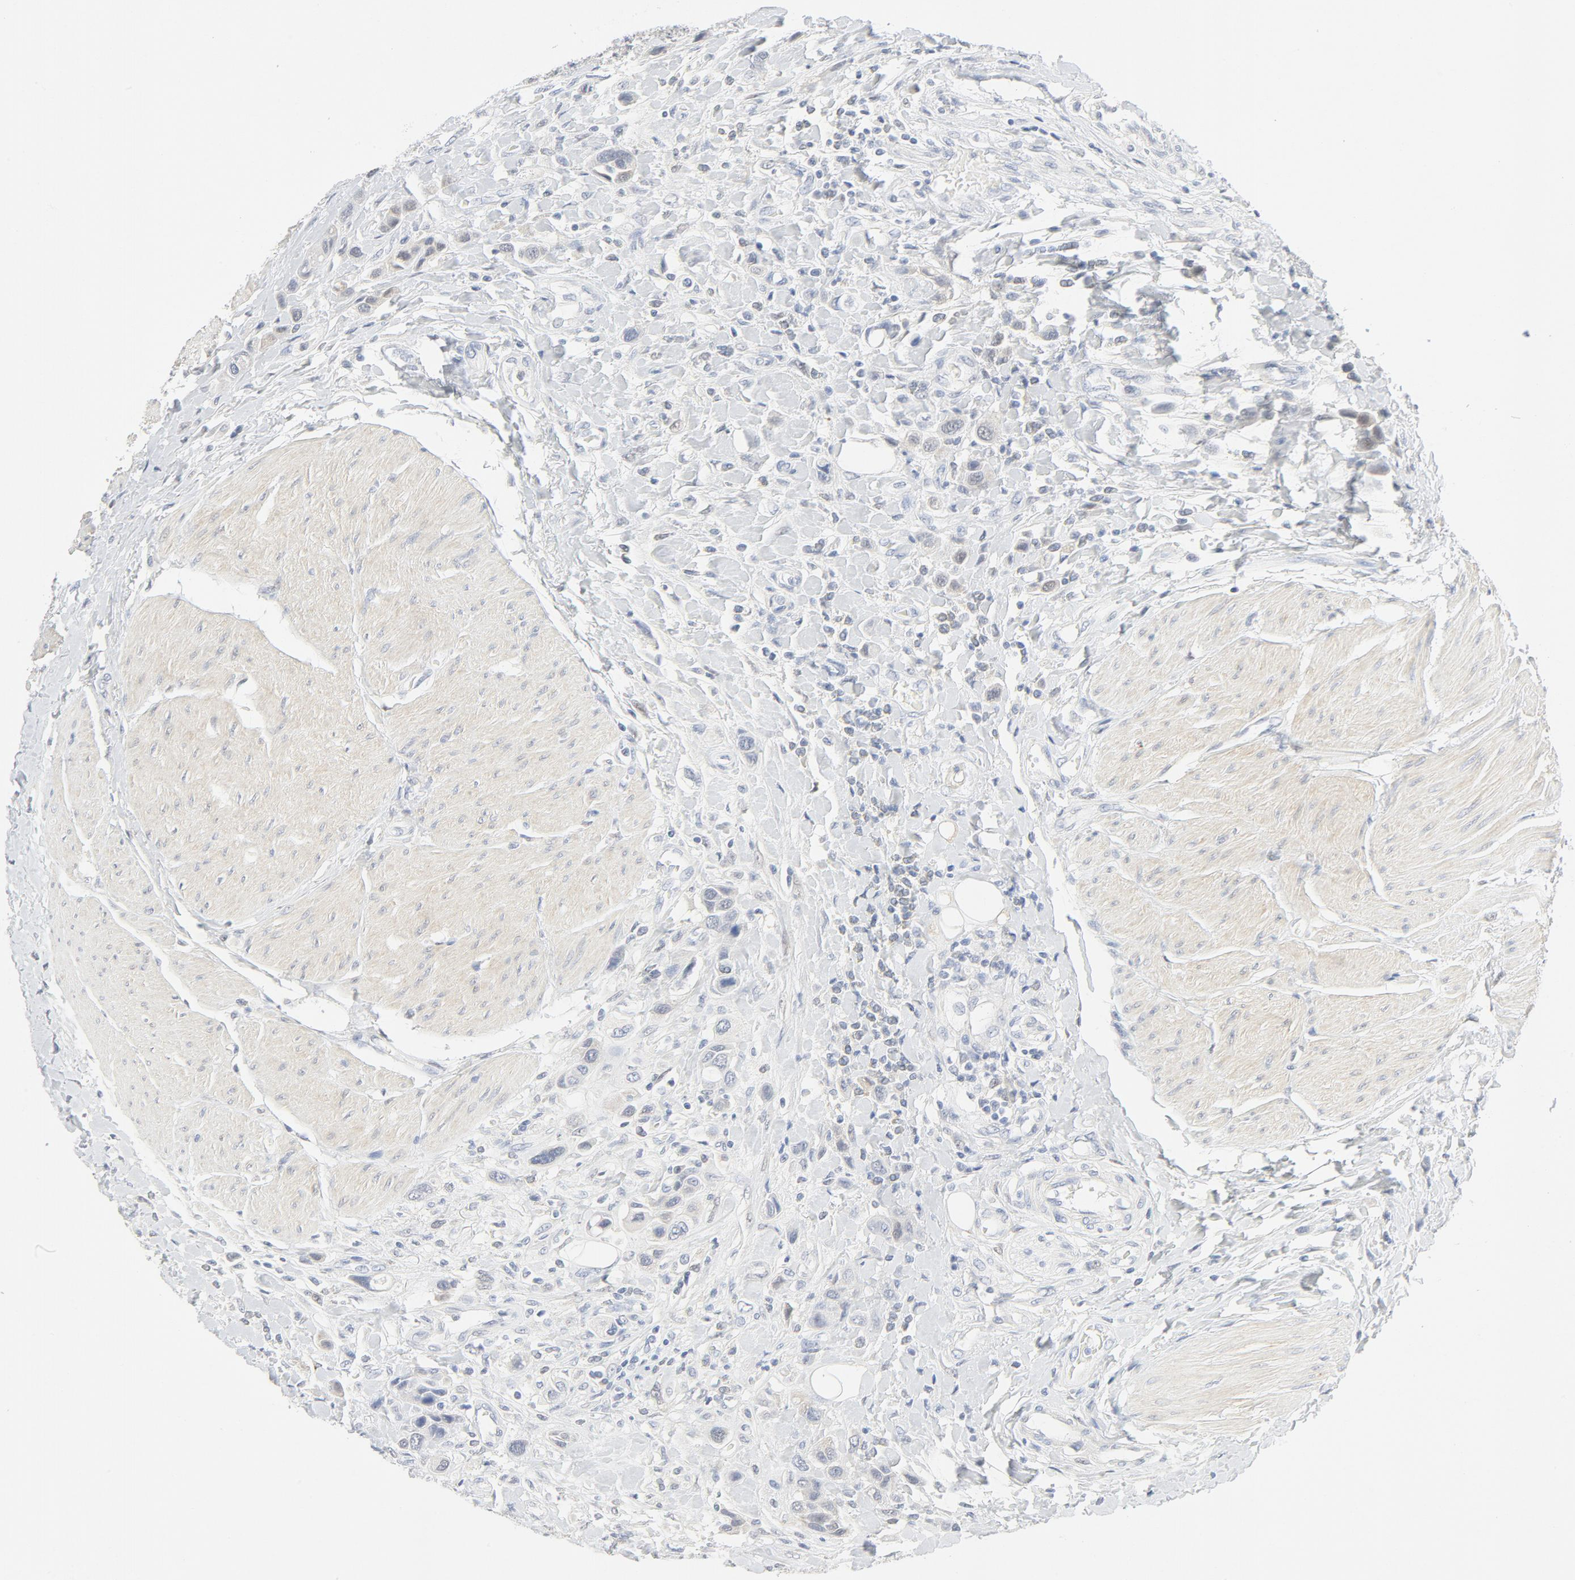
{"staining": {"intensity": "negative", "quantity": "none", "location": "none"}, "tissue": "urothelial cancer", "cell_type": "Tumor cells", "image_type": "cancer", "snomed": [{"axis": "morphology", "description": "Urothelial carcinoma, High grade"}, {"axis": "topography", "description": "Urinary bladder"}], "caption": "High power microscopy image of an immunohistochemistry histopathology image of high-grade urothelial carcinoma, revealing no significant staining in tumor cells.", "gene": "PGM1", "patient": {"sex": "male", "age": 50}}